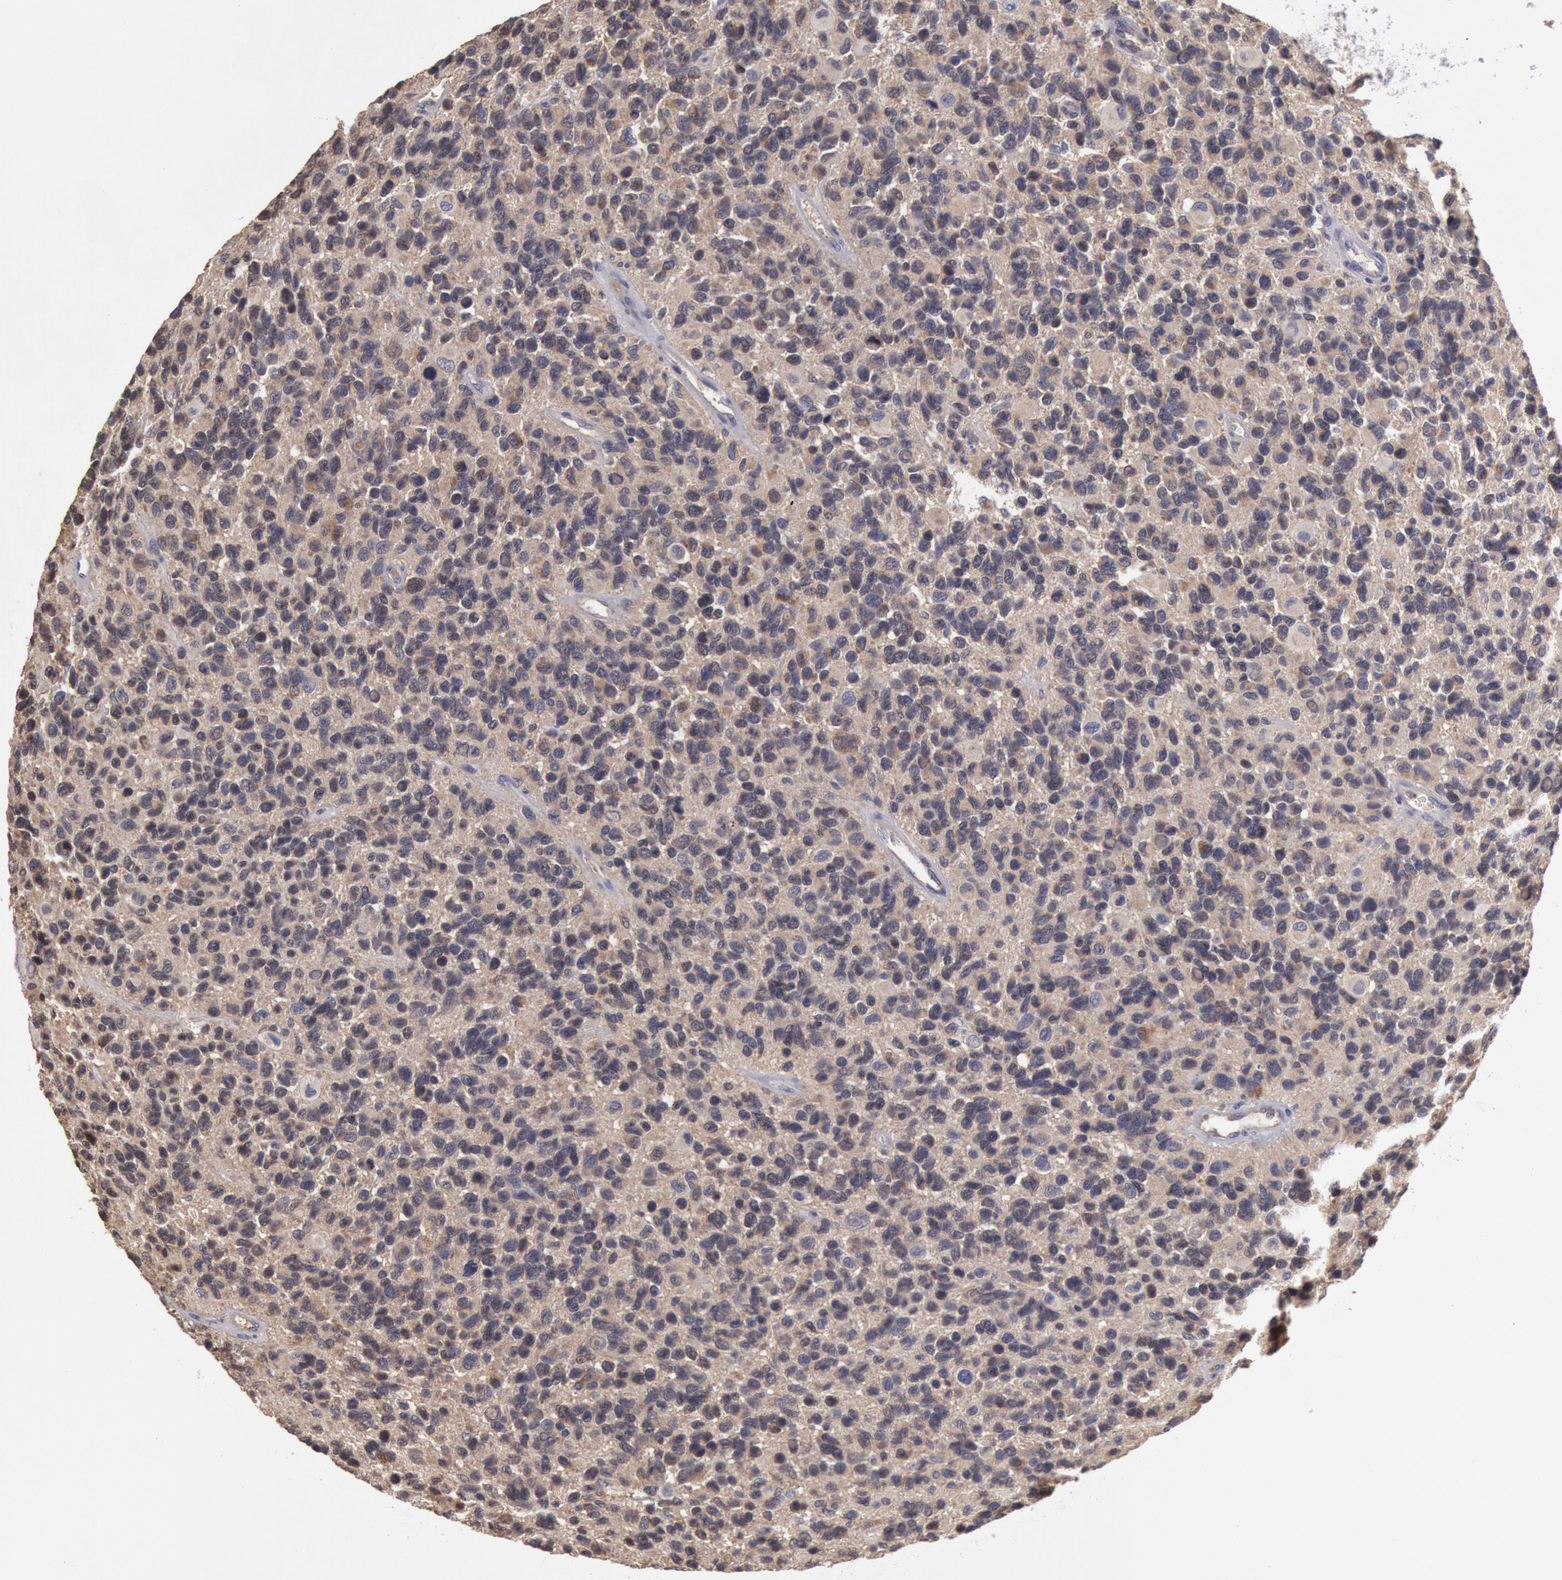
{"staining": {"intensity": "weak", "quantity": ">75%", "location": "cytoplasmic/membranous"}, "tissue": "glioma", "cell_type": "Tumor cells", "image_type": "cancer", "snomed": [{"axis": "morphology", "description": "Glioma, malignant, High grade"}, {"axis": "topography", "description": "Brain"}], "caption": "A histopathology image showing weak cytoplasmic/membranous positivity in about >75% of tumor cells in high-grade glioma (malignant), as visualized by brown immunohistochemical staining.", "gene": "MPST", "patient": {"sex": "male", "age": 77}}